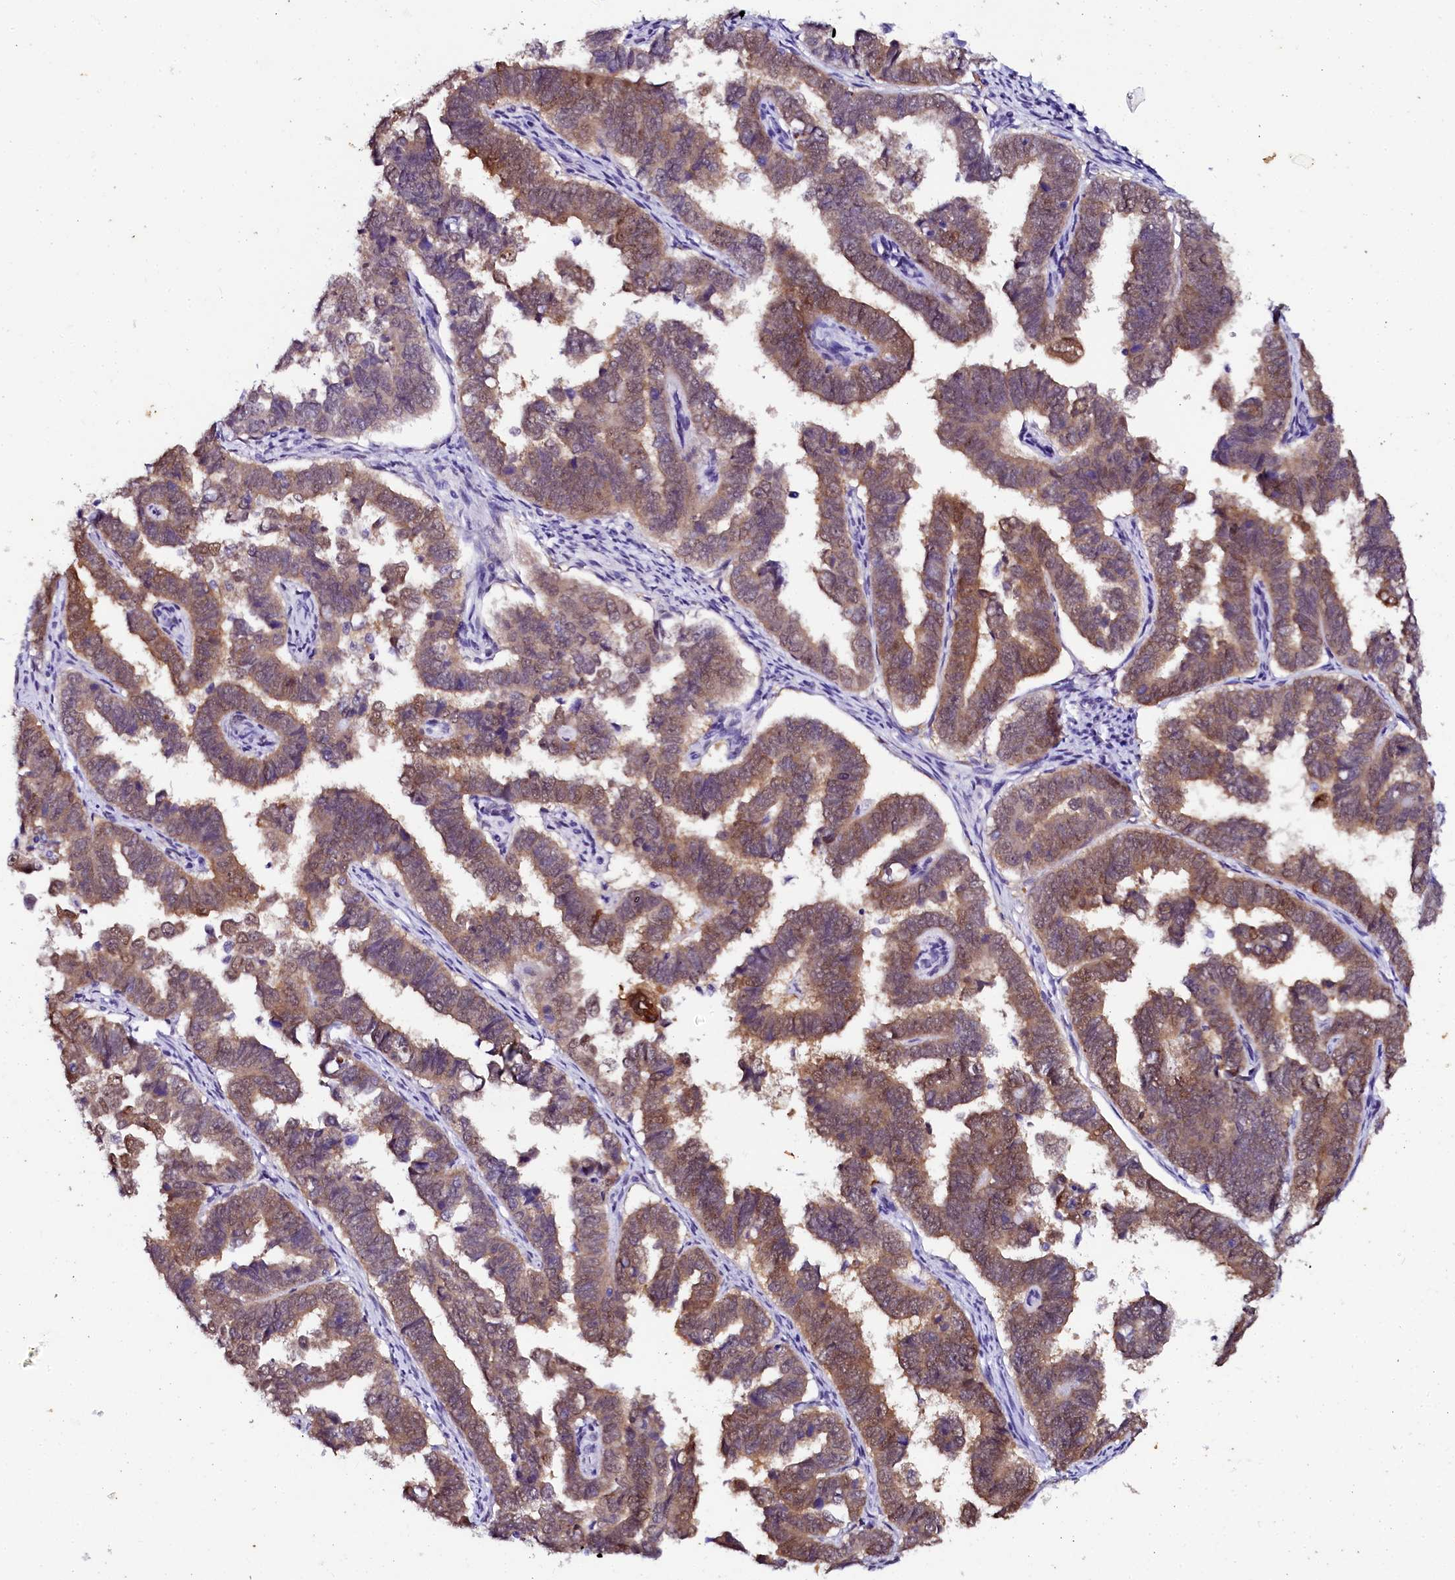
{"staining": {"intensity": "moderate", "quantity": "25%-75%", "location": "cytoplasmic/membranous,nuclear"}, "tissue": "endometrial cancer", "cell_type": "Tumor cells", "image_type": "cancer", "snomed": [{"axis": "morphology", "description": "Adenocarcinoma, NOS"}, {"axis": "topography", "description": "Endometrium"}], "caption": "This micrograph exhibits endometrial cancer (adenocarcinoma) stained with IHC to label a protein in brown. The cytoplasmic/membranous and nuclear of tumor cells show moderate positivity for the protein. Nuclei are counter-stained blue.", "gene": "SORD", "patient": {"sex": "female", "age": 75}}